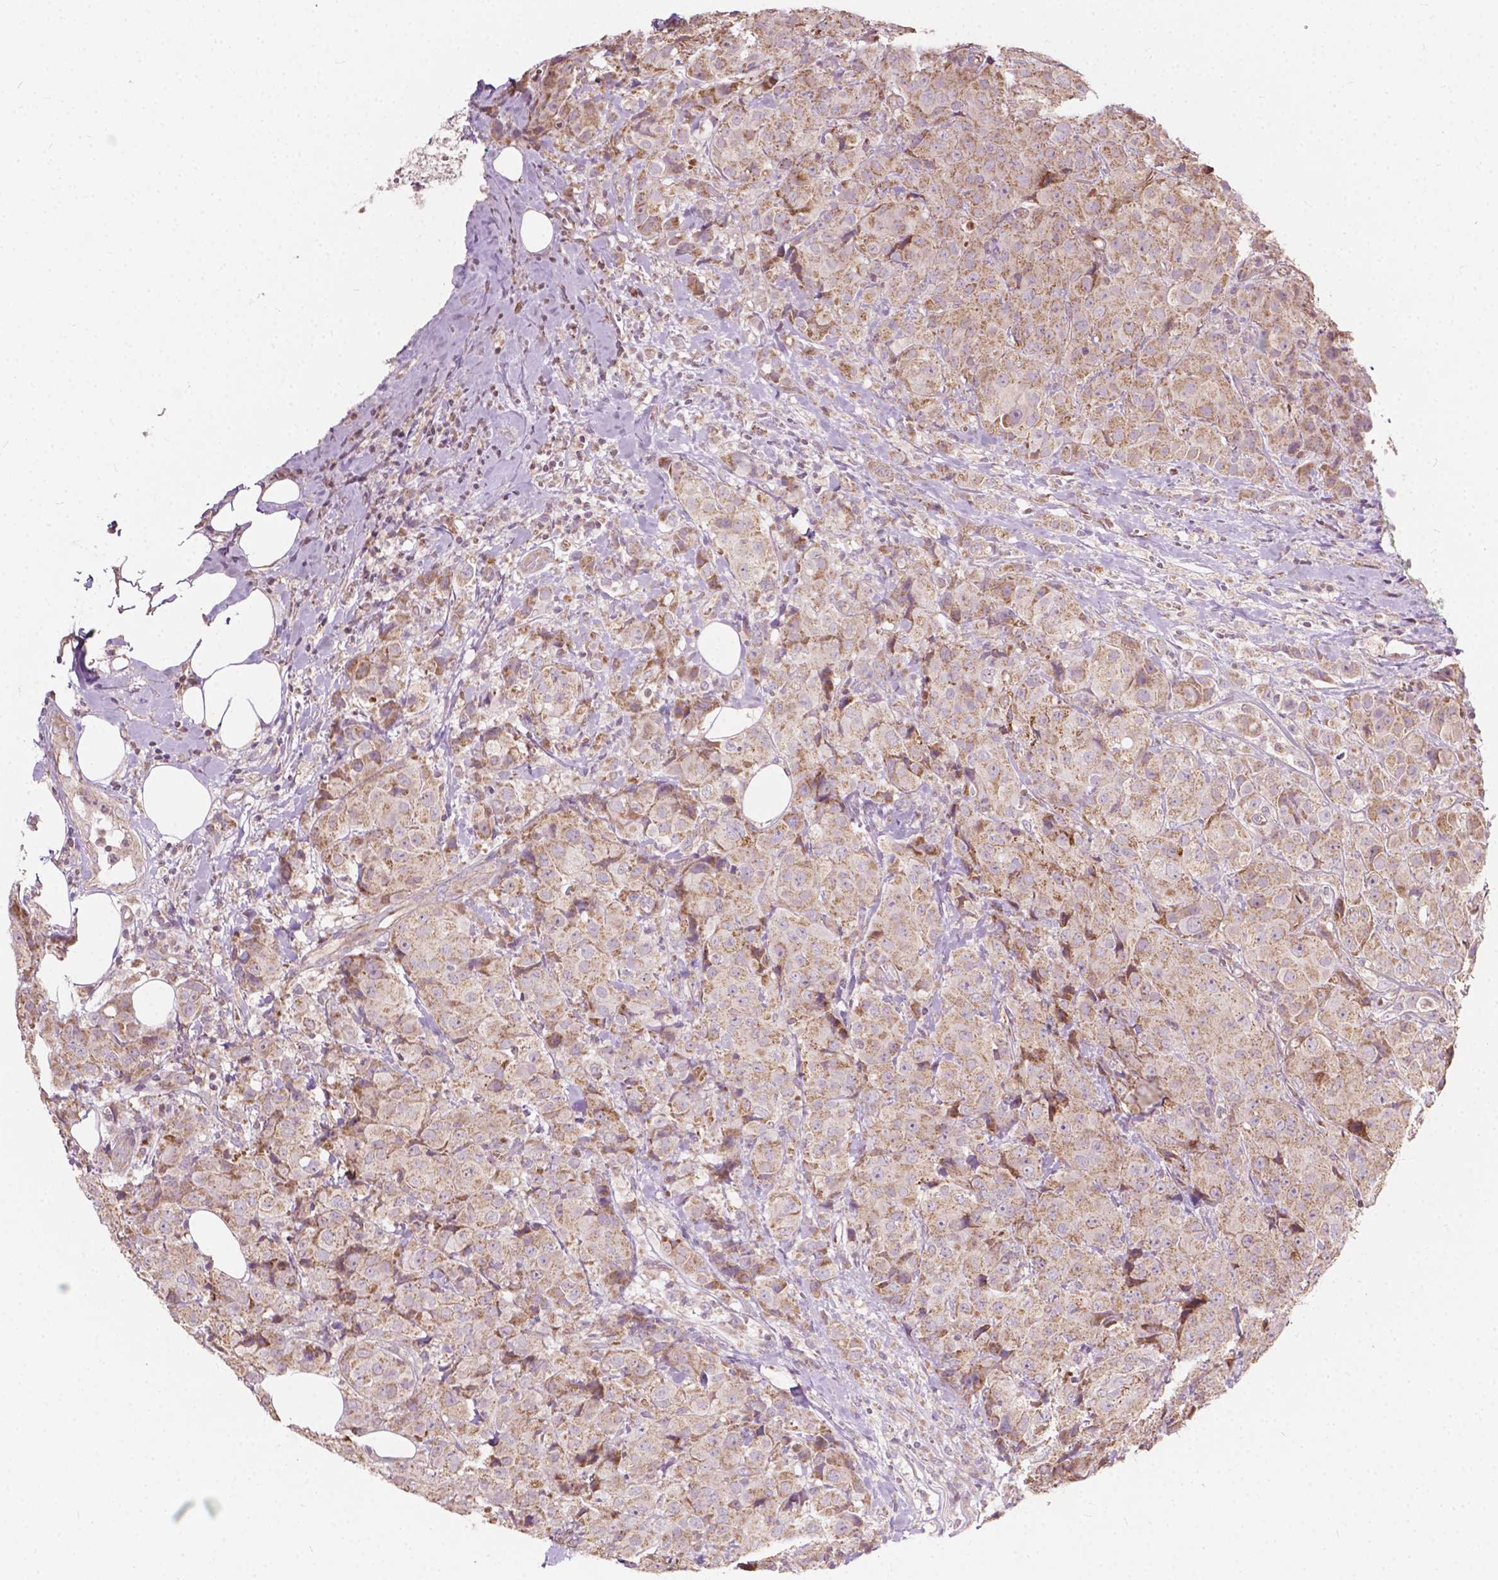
{"staining": {"intensity": "moderate", "quantity": ">75%", "location": "cytoplasmic/membranous"}, "tissue": "breast cancer", "cell_type": "Tumor cells", "image_type": "cancer", "snomed": [{"axis": "morphology", "description": "Normal tissue, NOS"}, {"axis": "morphology", "description": "Duct carcinoma"}, {"axis": "topography", "description": "Breast"}], "caption": "An immunohistochemistry histopathology image of tumor tissue is shown. Protein staining in brown highlights moderate cytoplasmic/membranous positivity in breast cancer within tumor cells.", "gene": "NDUFA10", "patient": {"sex": "female", "age": 43}}